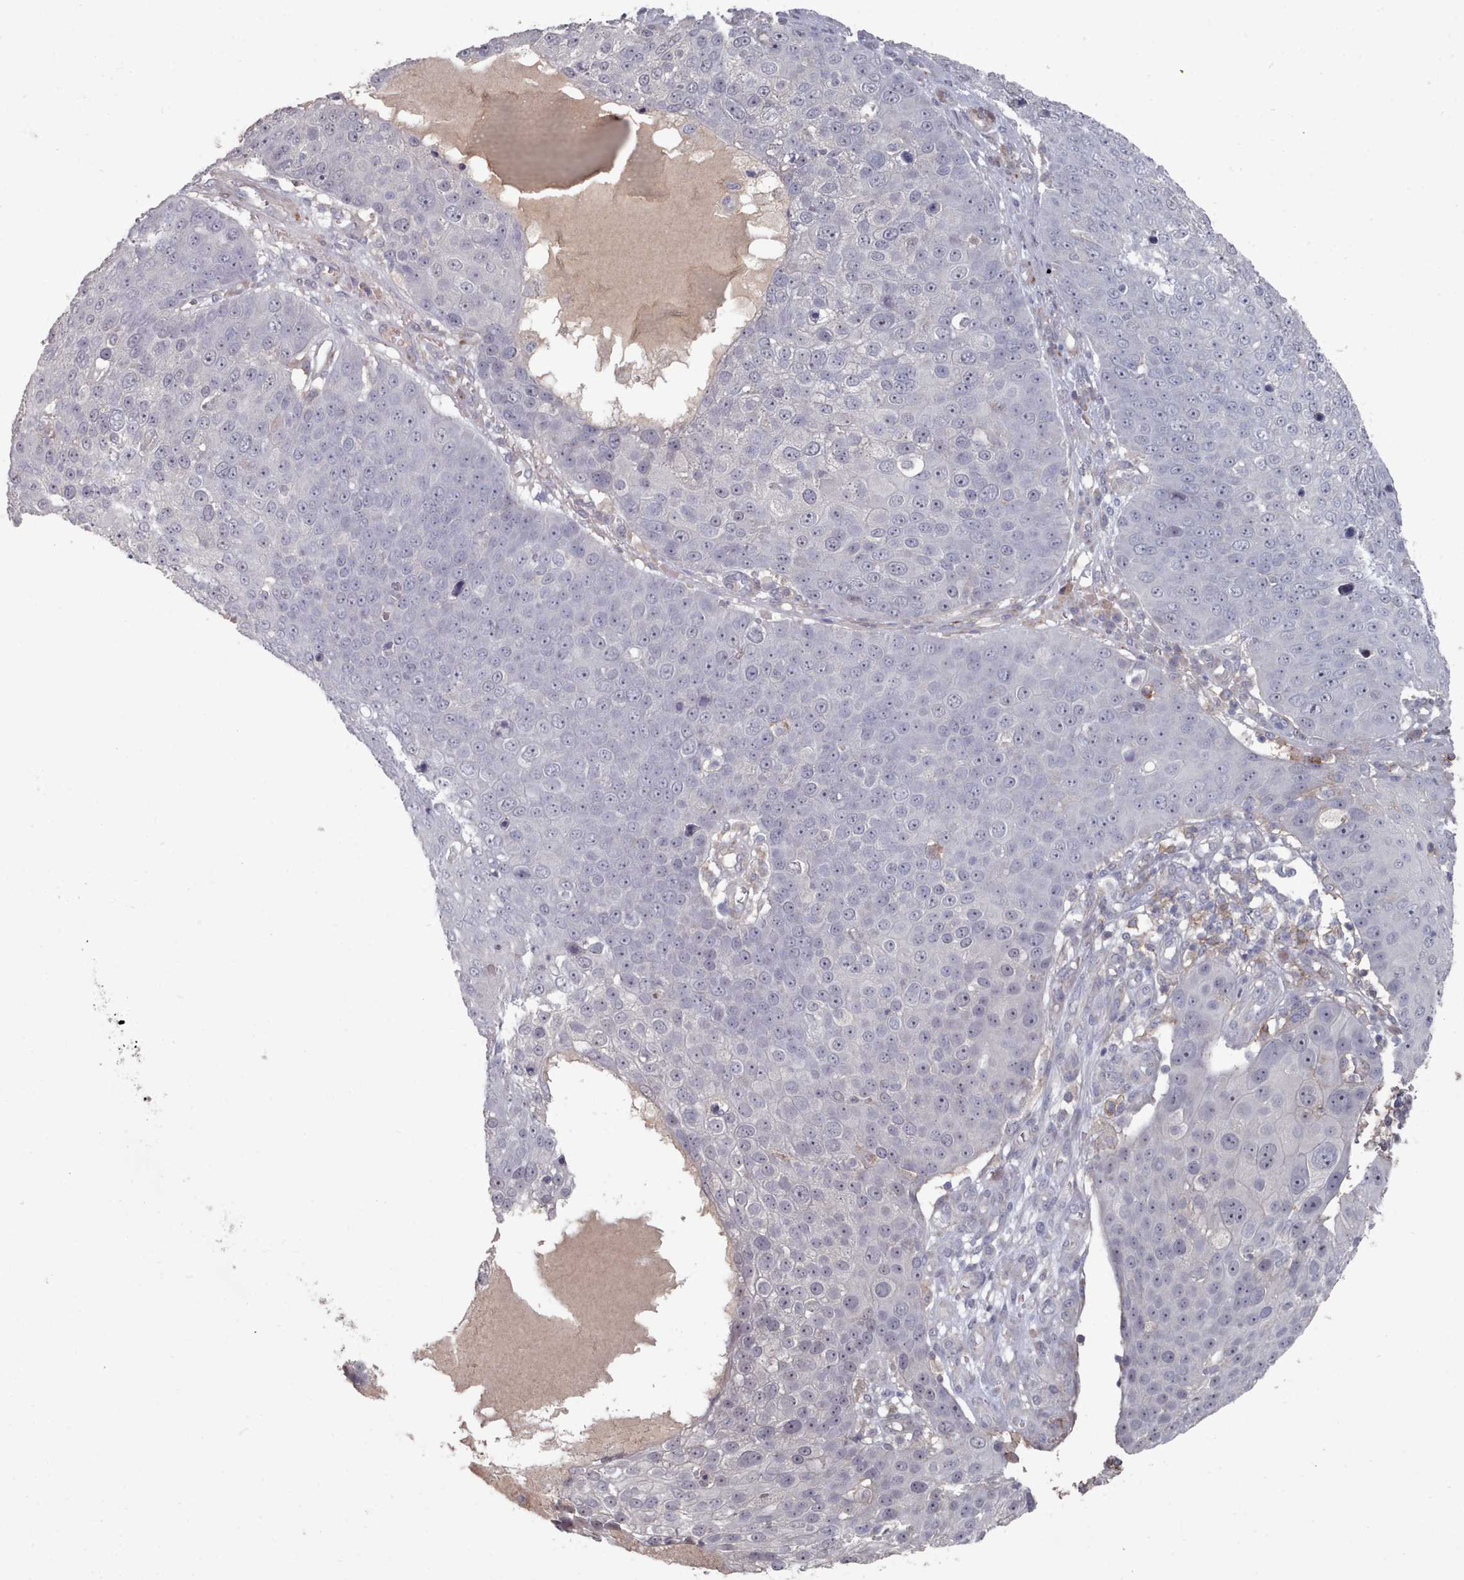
{"staining": {"intensity": "negative", "quantity": "none", "location": "none"}, "tissue": "skin cancer", "cell_type": "Tumor cells", "image_type": "cancer", "snomed": [{"axis": "morphology", "description": "Squamous cell carcinoma, NOS"}, {"axis": "topography", "description": "Skin"}], "caption": "This is an immunohistochemistry photomicrograph of human skin squamous cell carcinoma. There is no positivity in tumor cells.", "gene": "COL8A2", "patient": {"sex": "male", "age": 71}}